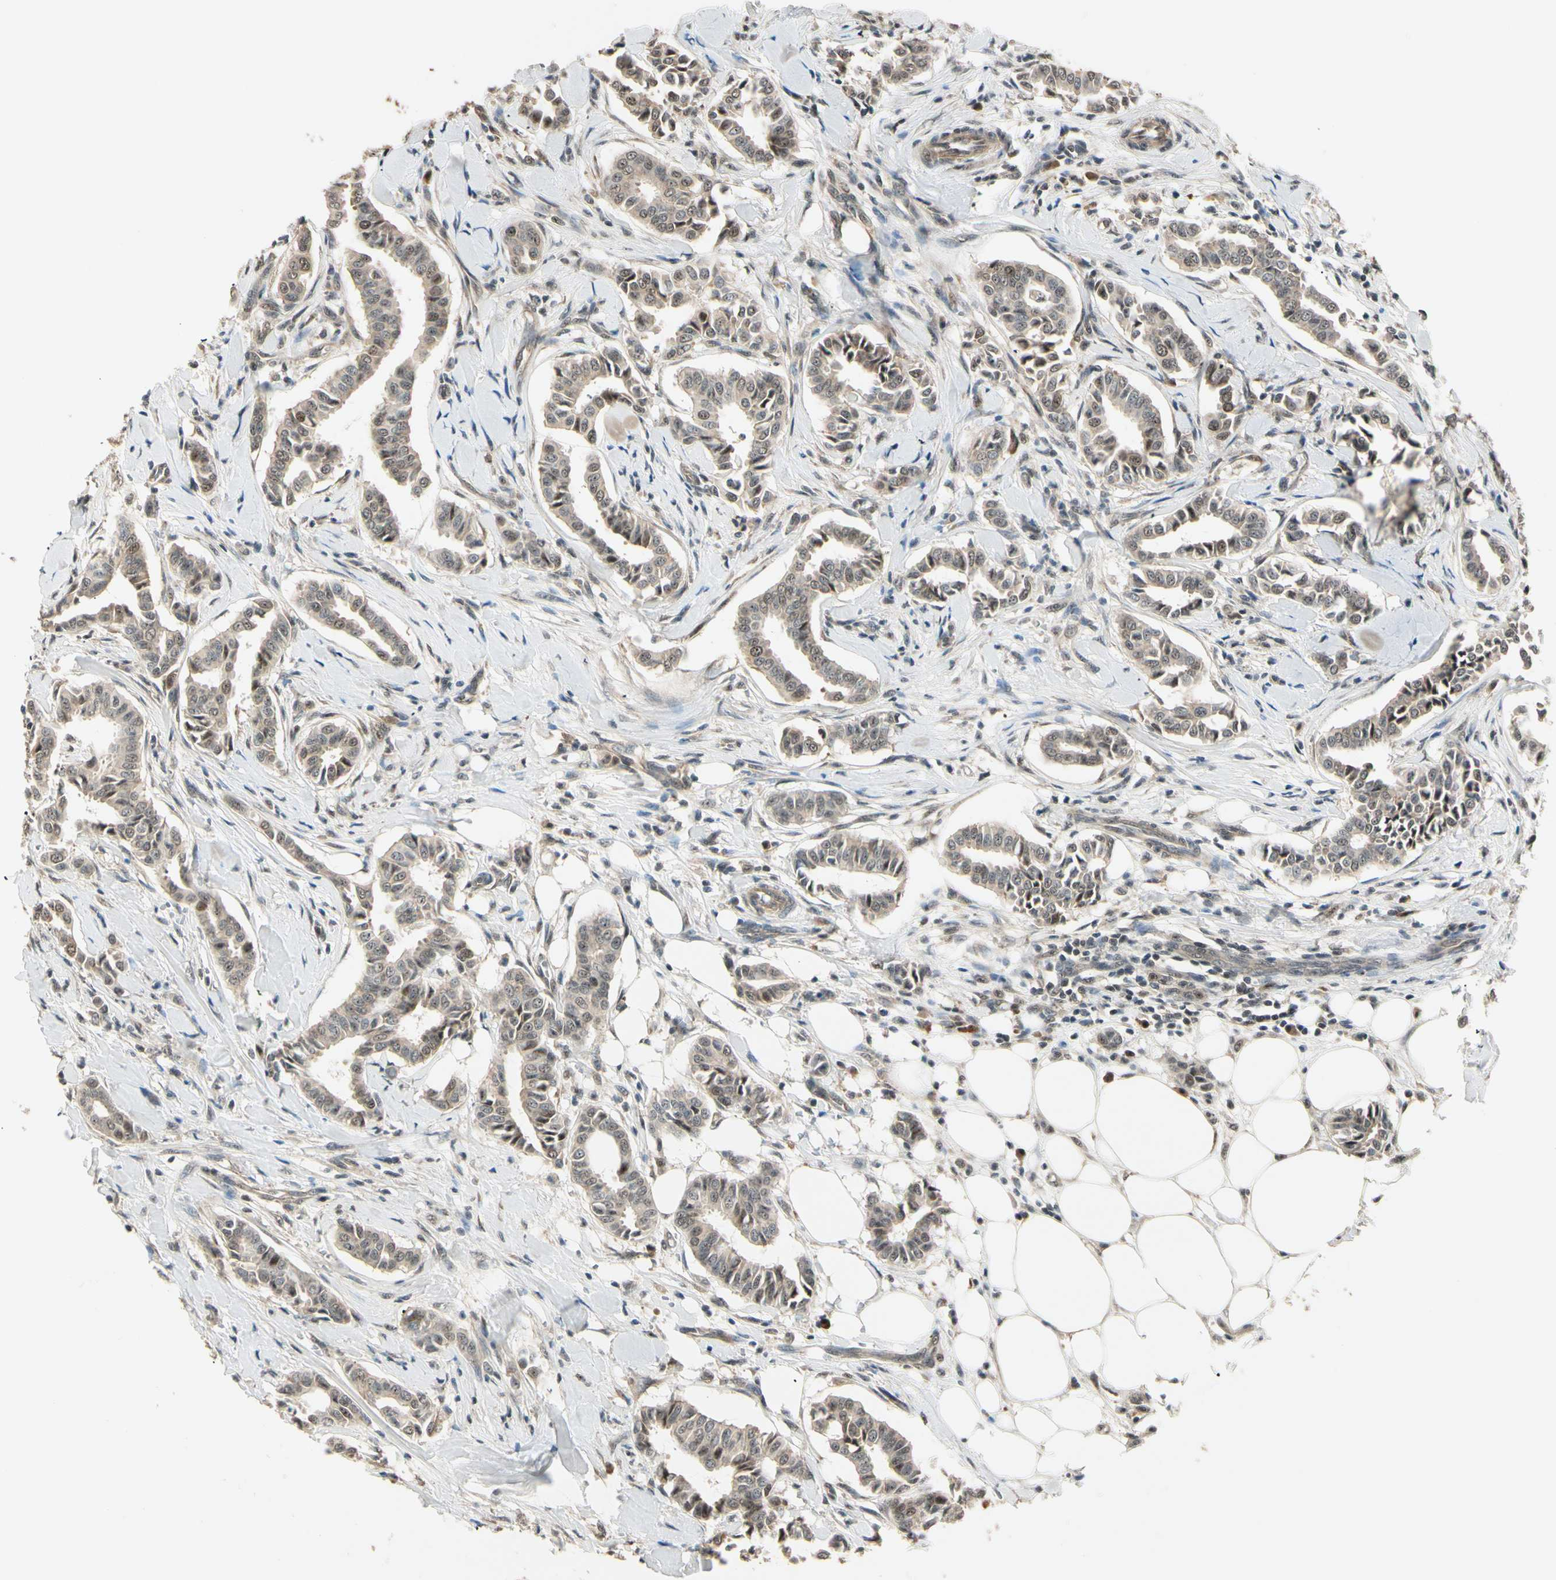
{"staining": {"intensity": "moderate", "quantity": ">75%", "location": "cytoplasmic/membranous,nuclear"}, "tissue": "head and neck cancer", "cell_type": "Tumor cells", "image_type": "cancer", "snomed": [{"axis": "morphology", "description": "Adenocarcinoma, NOS"}, {"axis": "topography", "description": "Salivary gland"}, {"axis": "topography", "description": "Head-Neck"}], "caption": "Immunohistochemistry (DAB (3,3'-diaminobenzidine)) staining of human adenocarcinoma (head and neck) displays moderate cytoplasmic/membranous and nuclear protein positivity in approximately >75% of tumor cells.", "gene": "MCPH1", "patient": {"sex": "female", "age": 59}}